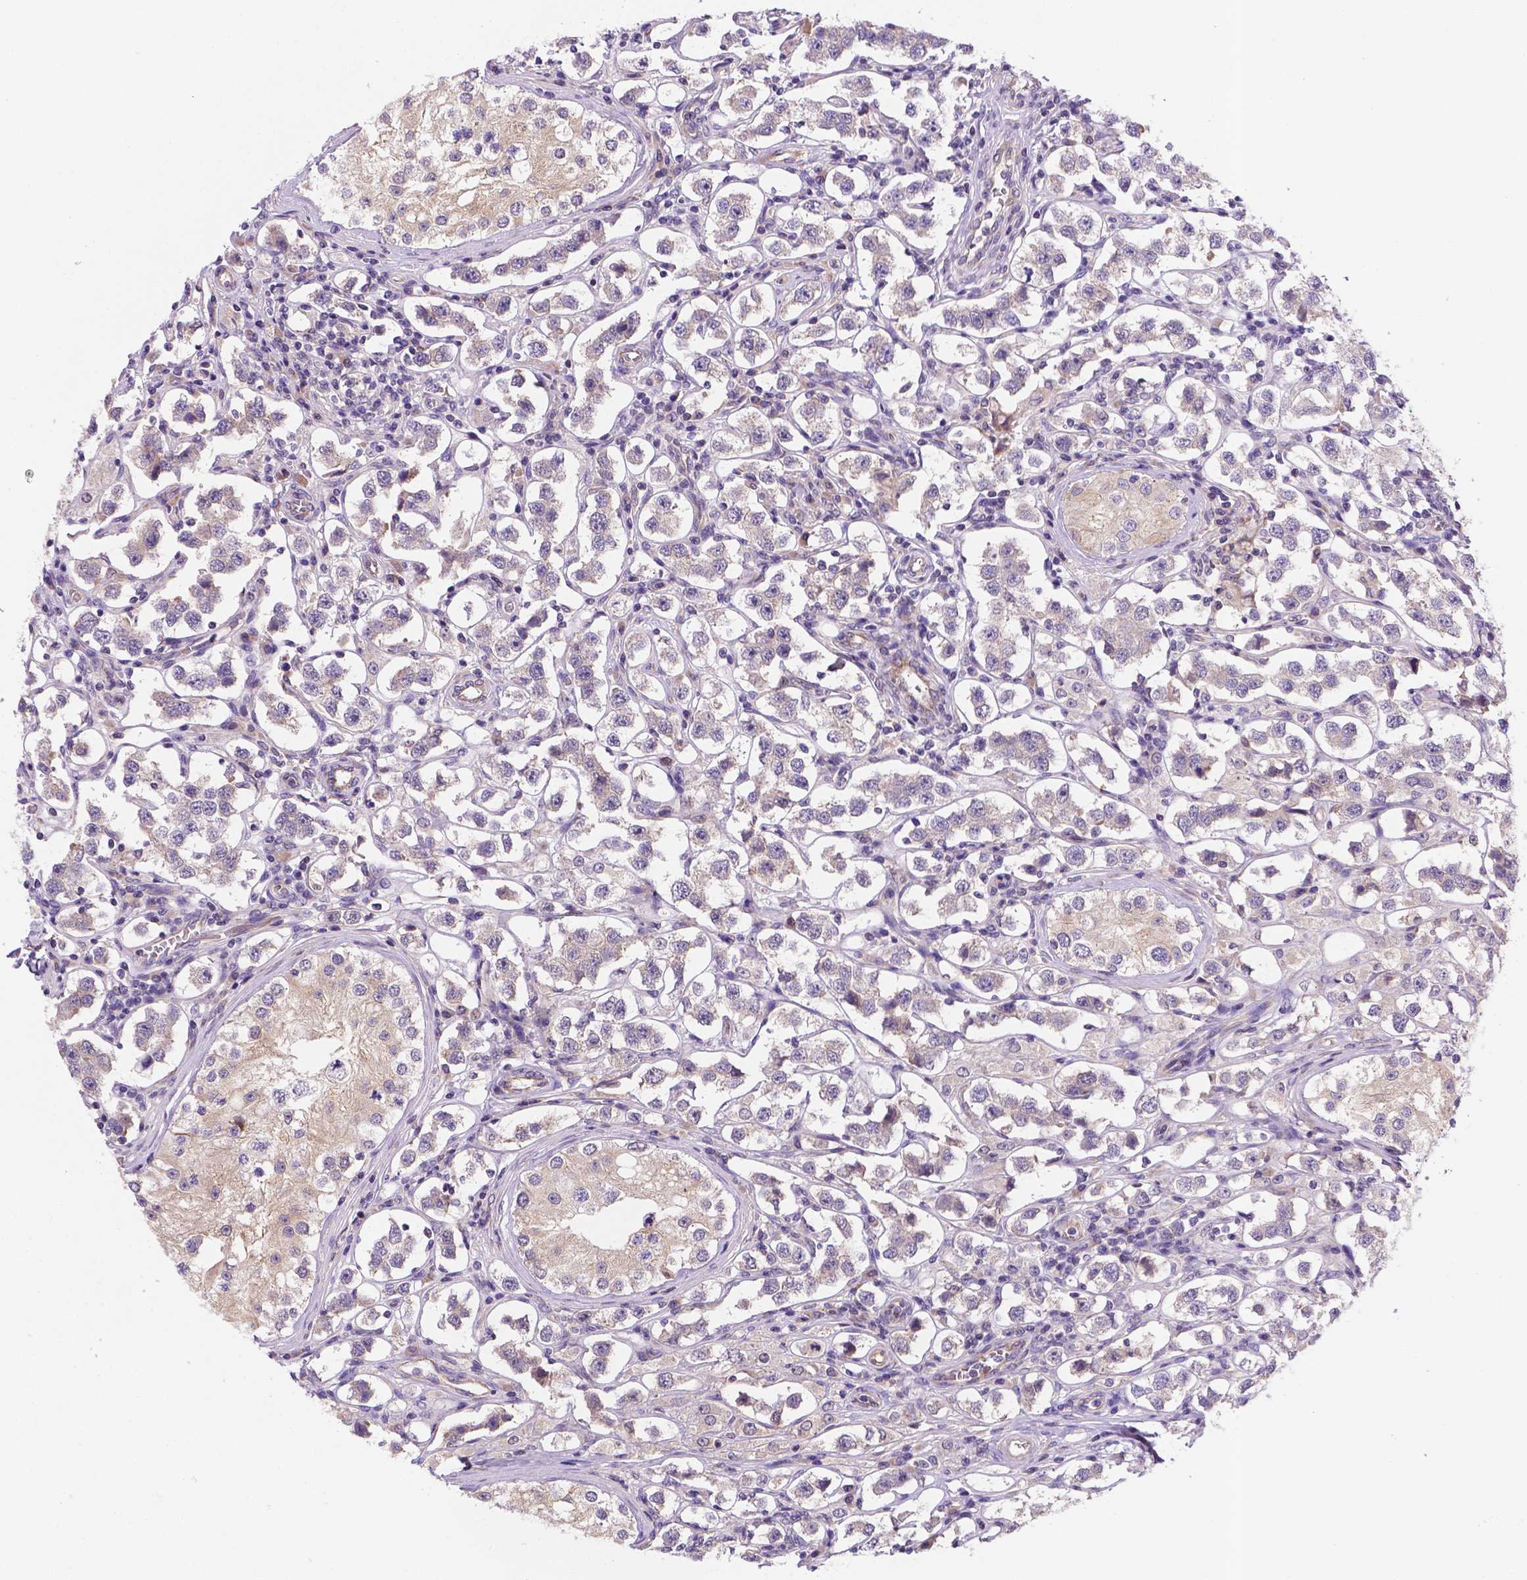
{"staining": {"intensity": "weak", "quantity": "25%-75%", "location": "cytoplasmic/membranous"}, "tissue": "testis cancer", "cell_type": "Tumor cells", "image_type": "cancer", "snomed": [{"axis": "morphology", "description": "Seminoma, NOS"}, {"axis": "topography", "description": "Testis"}], "caption": "The histopathology image exhibits staining of seminoma (testis), revealing weak cytoplasmic/membranous protein staining (brown color) within tumor cells. (brown staining indicates protein expression, while blue staining denotes nuclei).", "gene": "TM4SF20", "patient": {"sex": "male", "age": 37}}